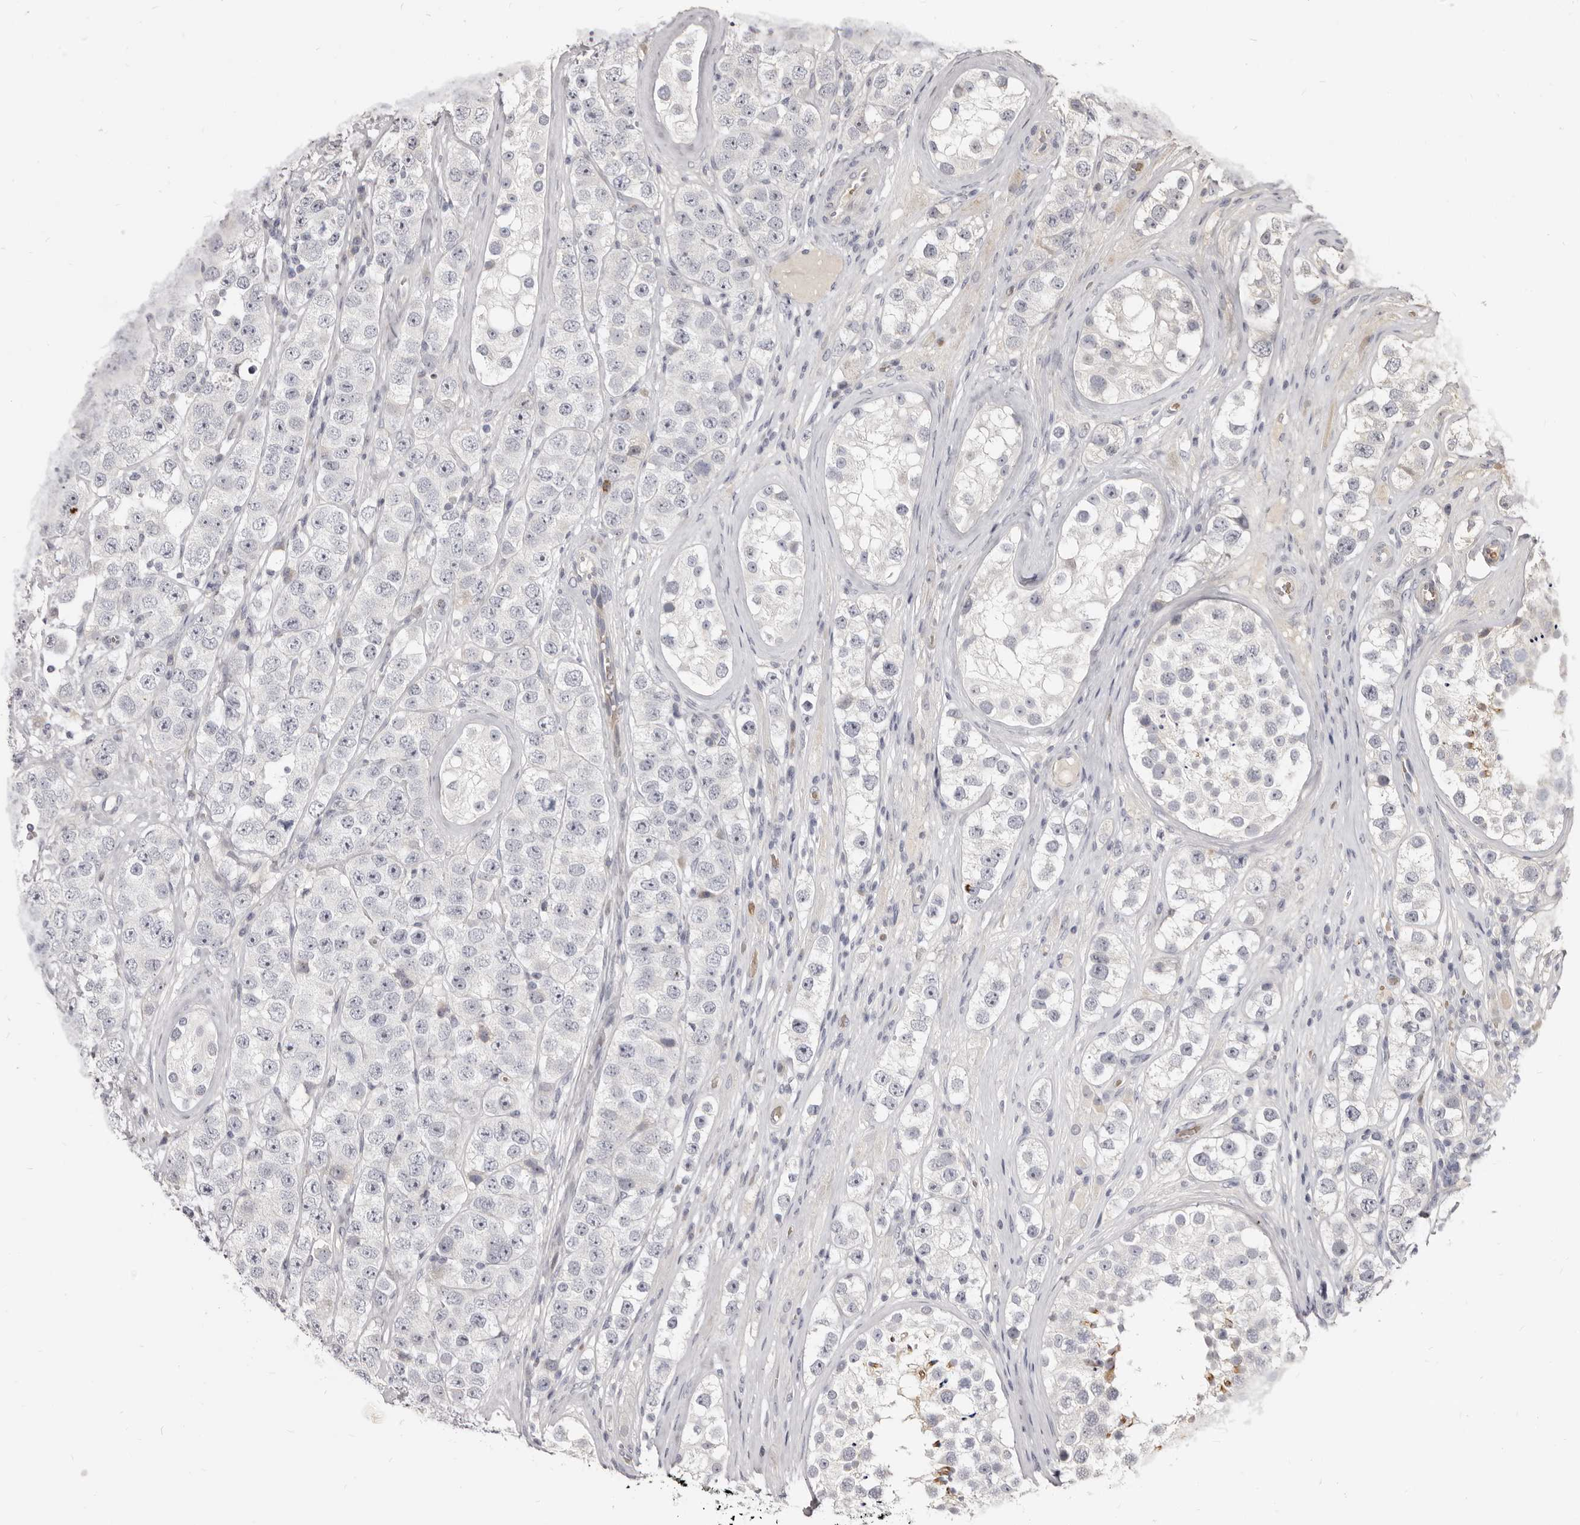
{"staining": {"intensity": "negative", "quantity": "none", "location": "none"}, "tissue": "testis cancer", "cell_type": "Tumor cells", "image_type": "cancer", "snomed": [{"axis": "morphology", "description": "Seminoma, NOS"}, {"axis": "topography", "description": "Testis"}], "caption": "There is no significant staining in tumor cells of testis seminoma.", "gene": "KIF2B", "patient": {"sex": "male", "age": 28}}